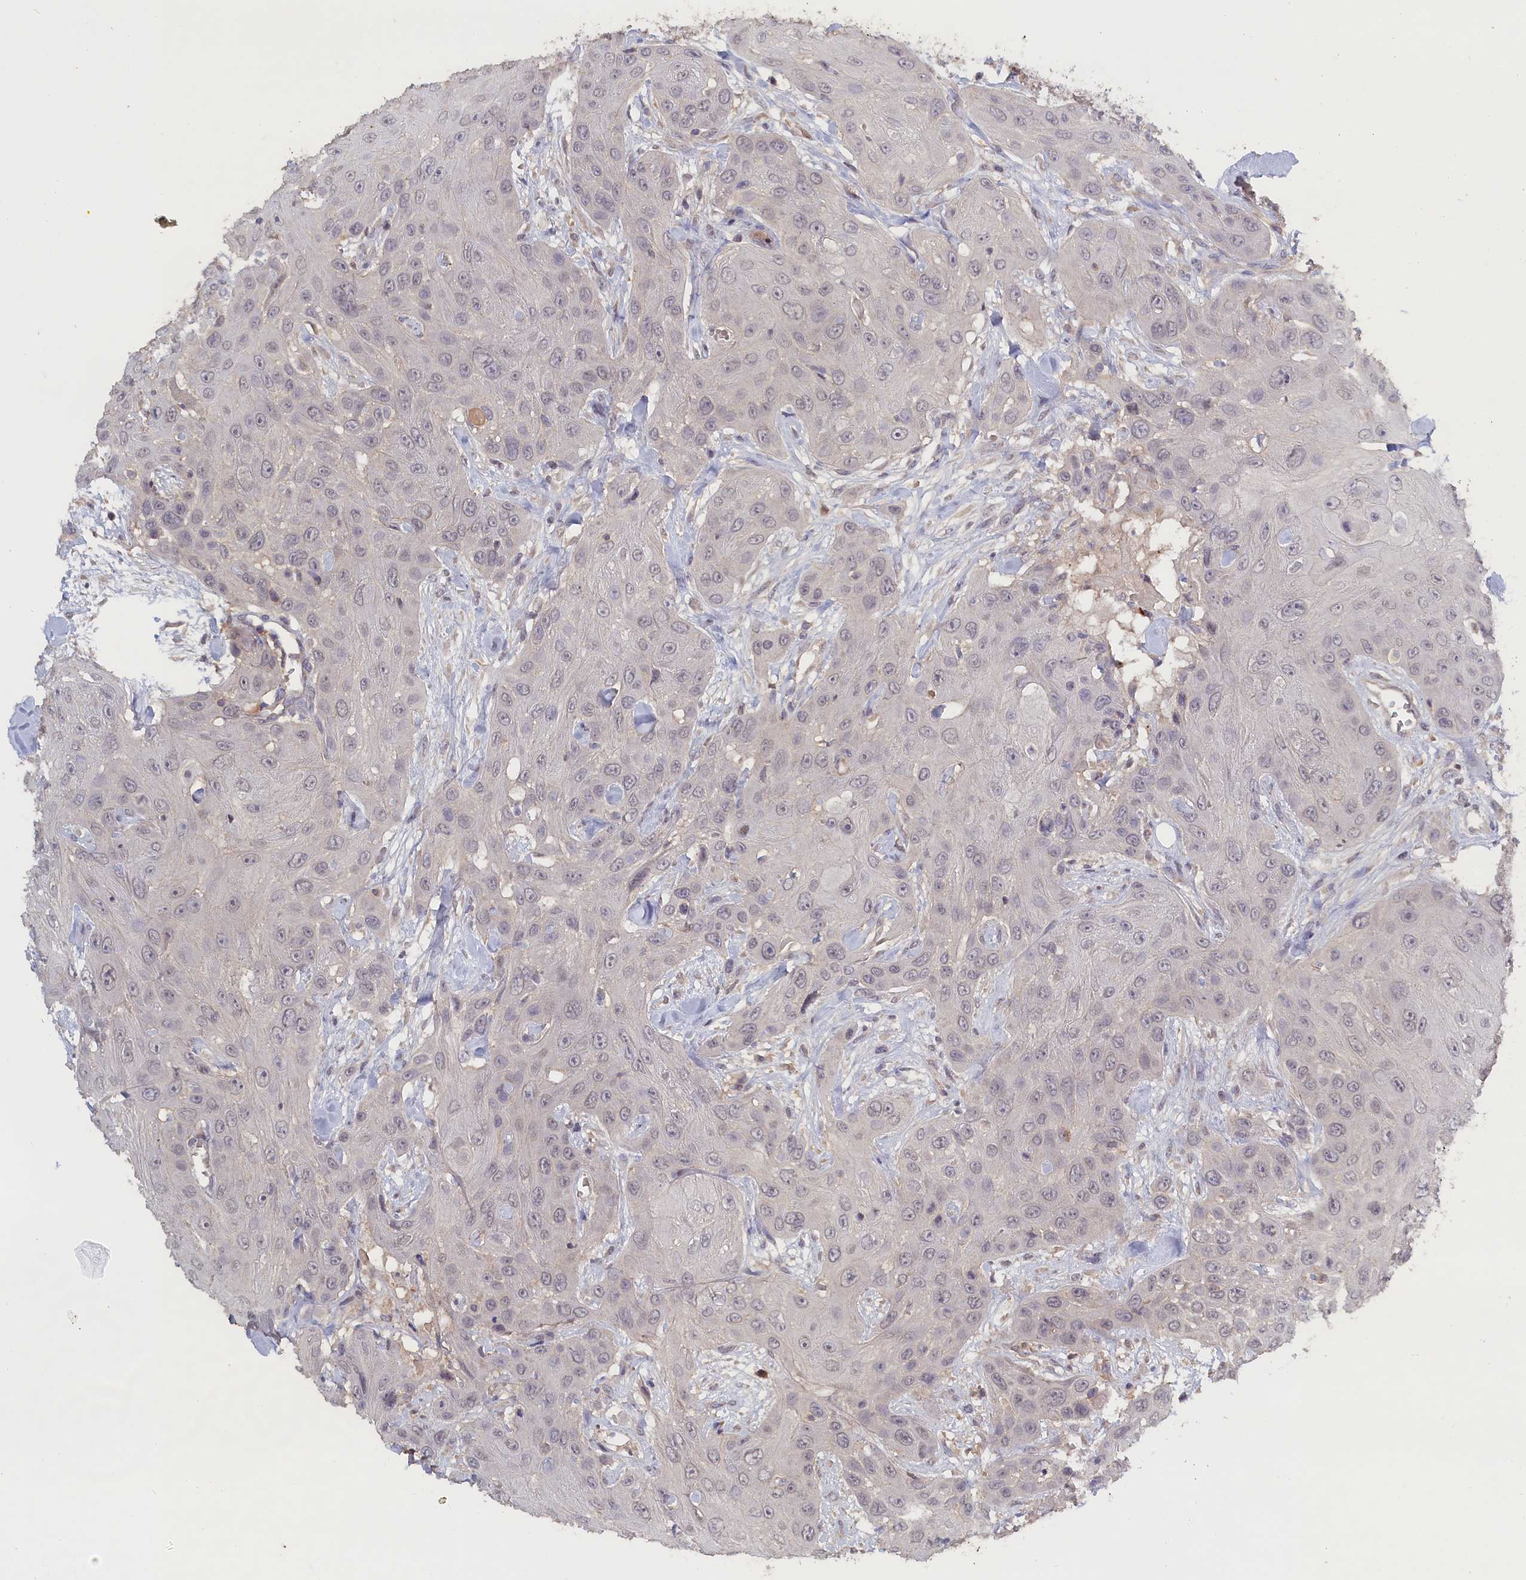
{"staining": {"intensity": "negative", "quantity": "none", "location": "none"}, "tissue": "head and neck cancer", "cell_type": "Tumor cells", "image_type": "cancer", "snomed": [{"axis": "morphology", "description": "Squamous cell carcinoma, NOS"}, {"axis": "topography", "description": "Head-Neck"}], "caption": "Immunohistochemistry histopathology image of human head and neck cancer stained for a protein (brown), which demonstrates no expression in tumor cells.", "gene": "CELF5", "patient": {"sex": "male", "age": 81}}